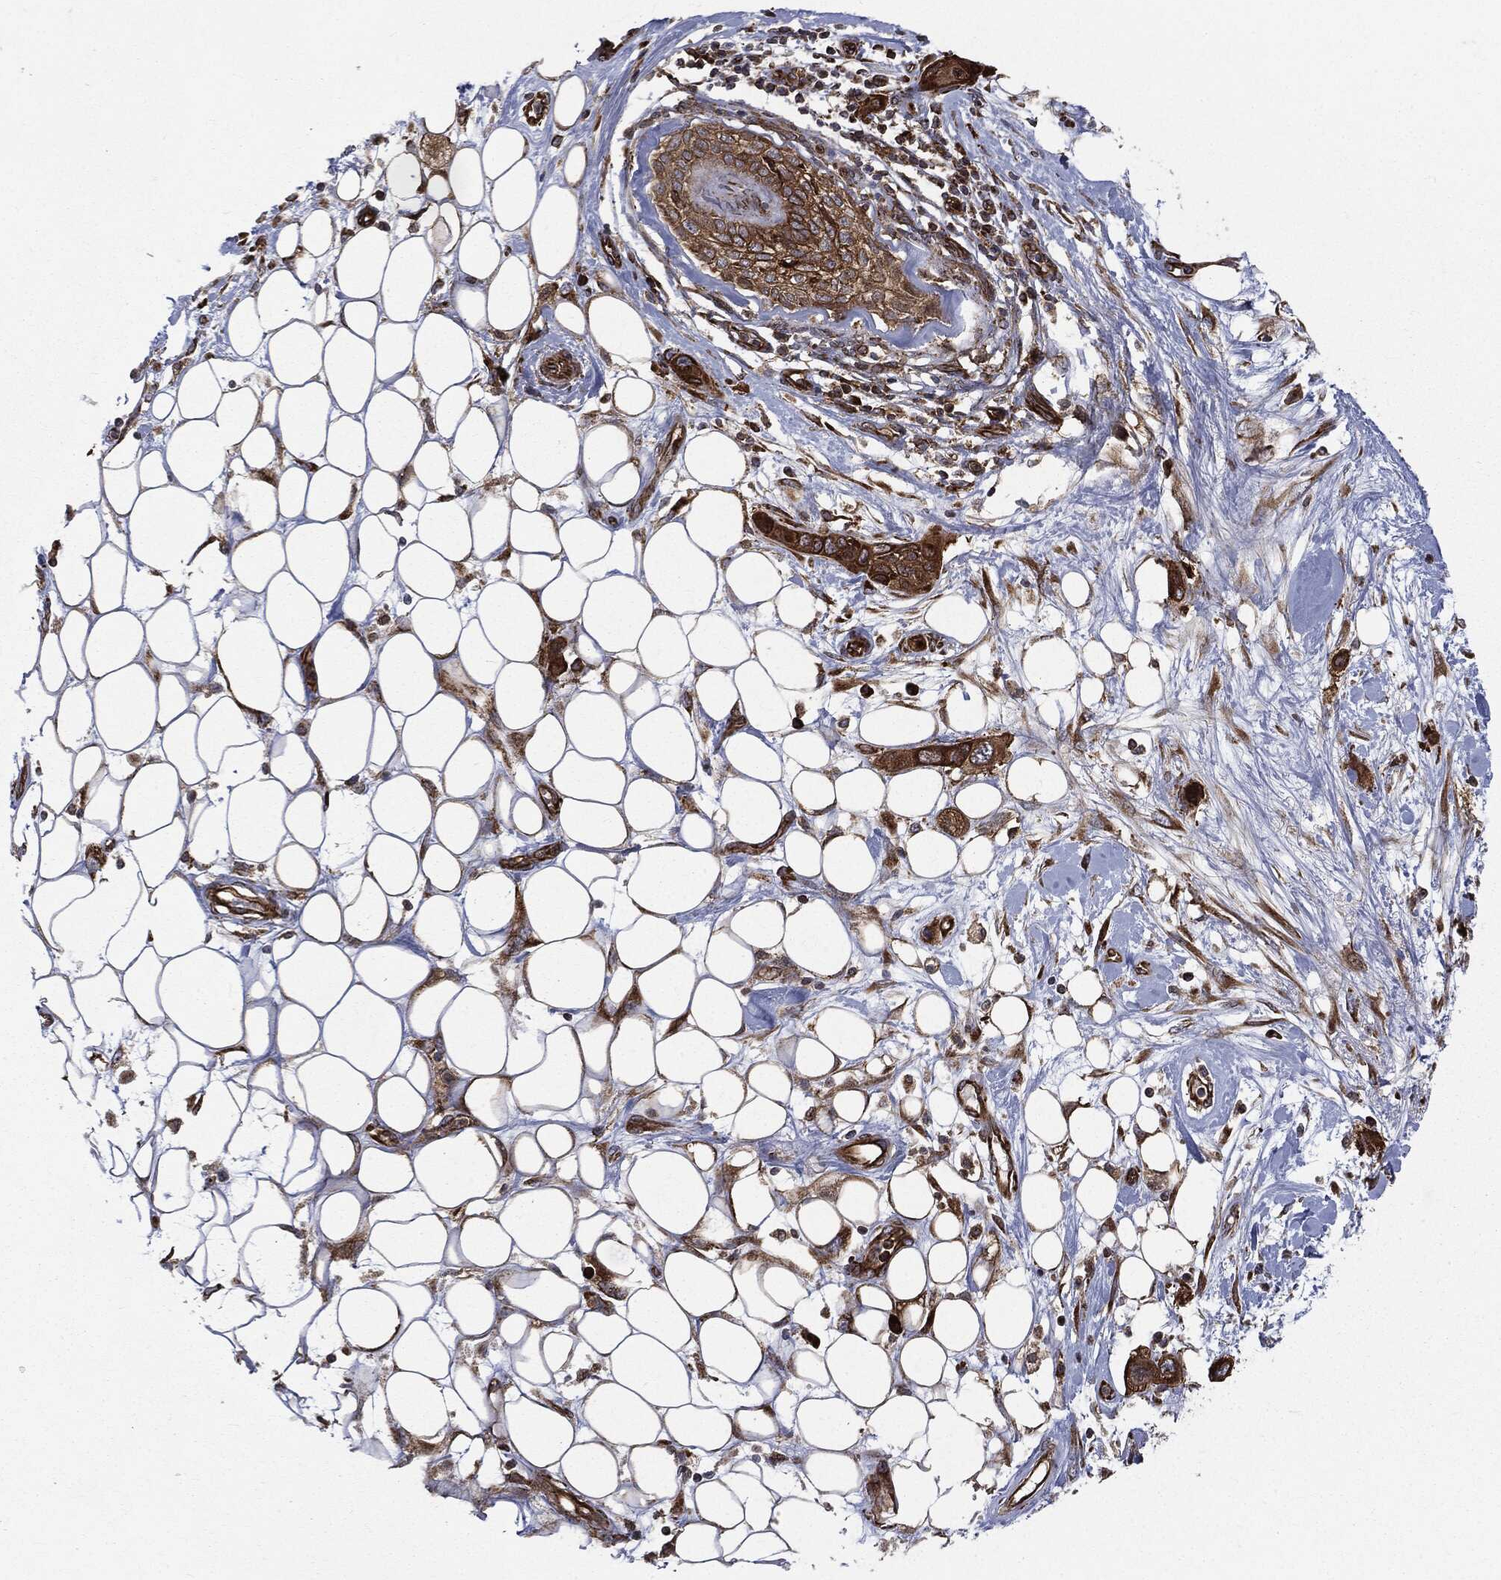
{"staining": {"intensity": "strong", "quantity": ">75%", "location": "cytoplasmic/membranous"}, "tissue": "skin cancer", "cell_type": "Tumor cells", "image_type": "cancer", "snomed": [{"axis": "morphology", "description": "Squamous cell carcinoma, NOS"}, {"axis": "topography", "description": "Skin"}], "caption": "Immunohistochemistry photomicrograph of human skin cancer (squamous cell carcinoma) stained for a protein (brown), which exhibits high levels of strong cytoplasmic/membranous positivity in about >75% of tumor cells.", "gene": "CYLD", "patient": {"sex": "male", "age": 79}}